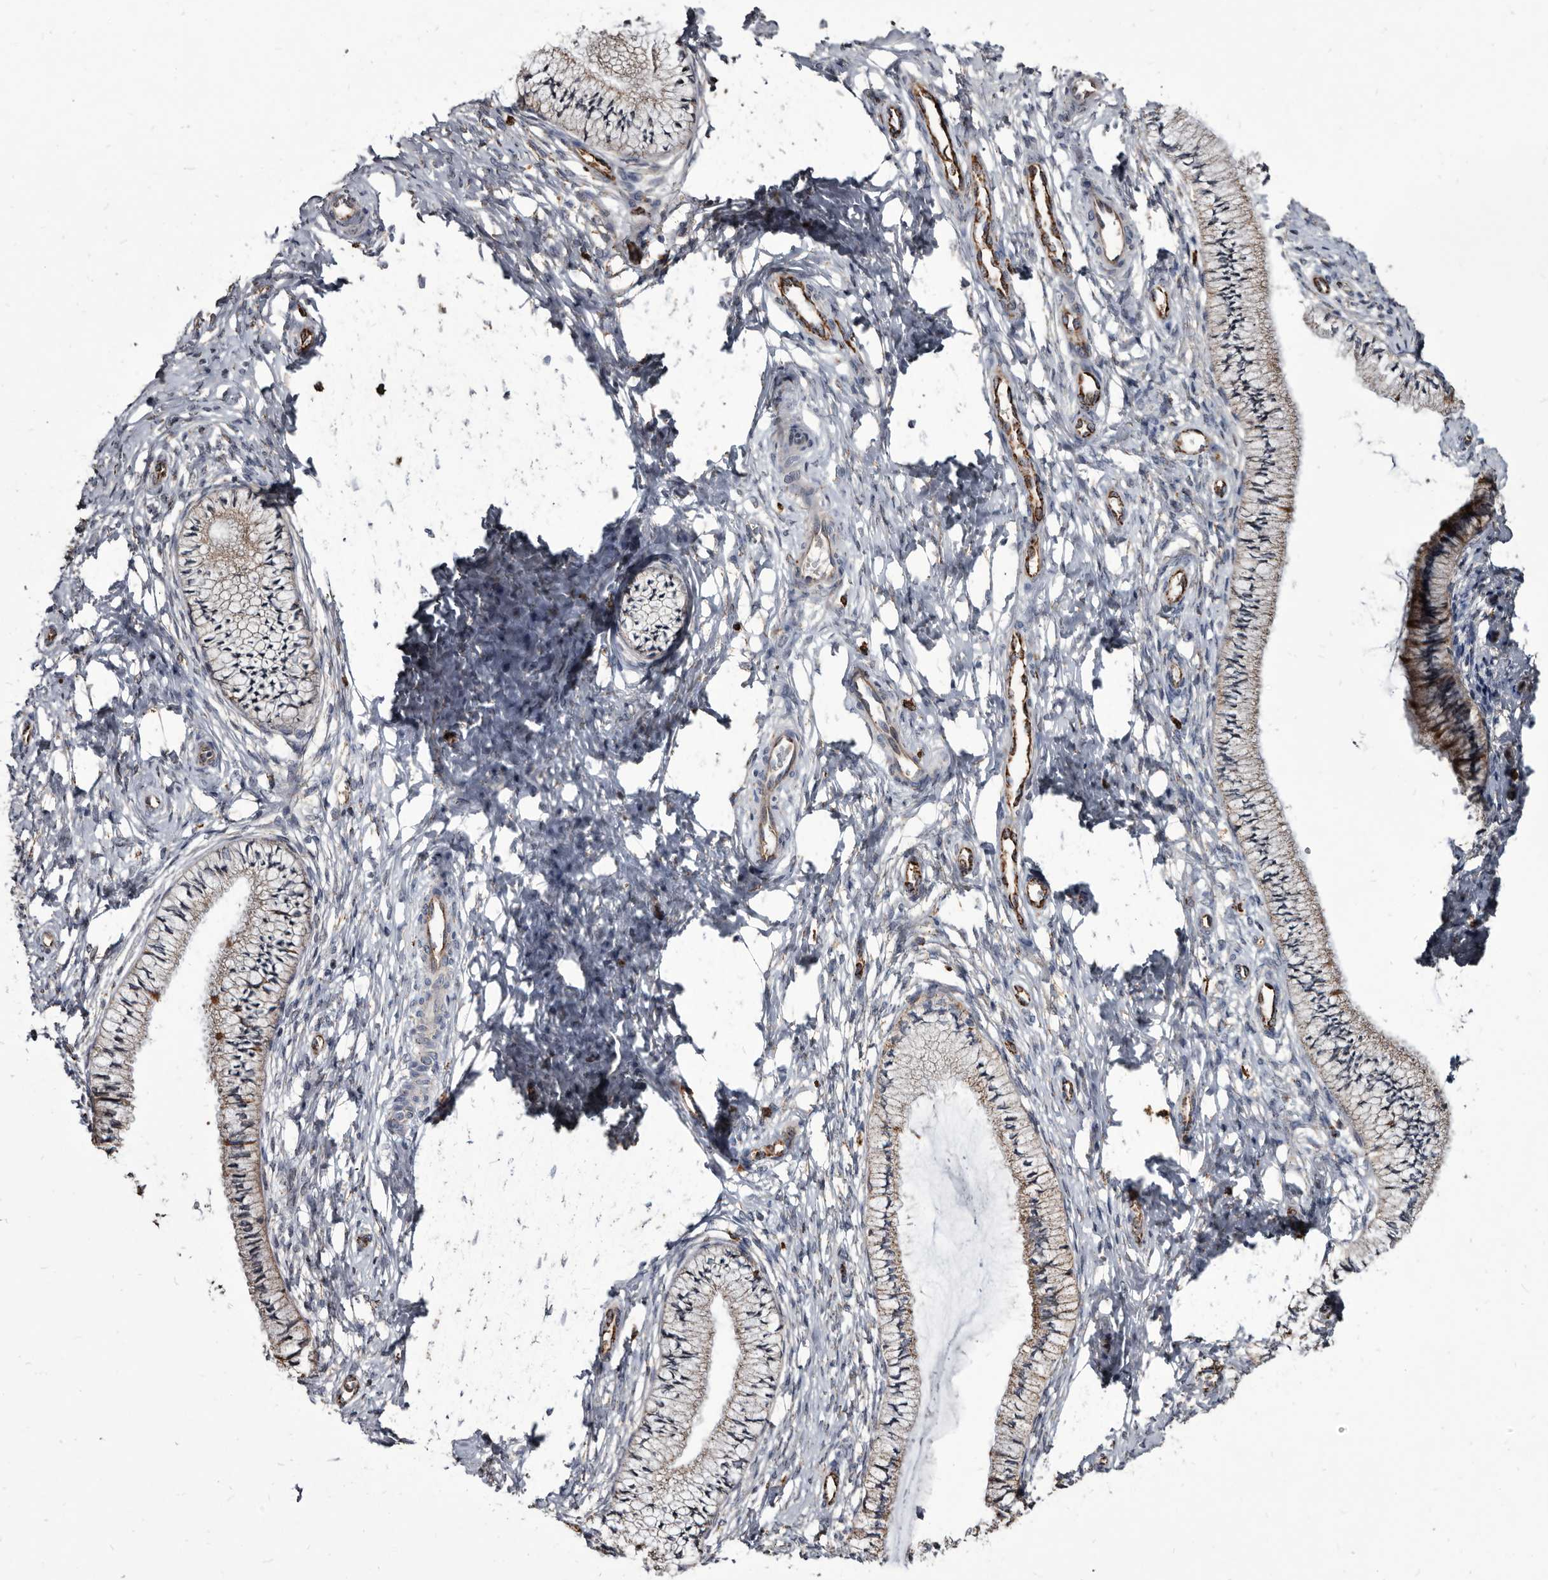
{"staining": {"intensity": "weak", "quantity": "25%-75%", "location": "cytoplasmic/membranous"}, "tissue": "cervix", "cell_type": "Glandular cells", "image_type": "normal", "snomed": [{"axis": "morphology", "description": "Normal tissue, NOS"}, {"axis": "topography", "description": "Cervix"}], "caption": "Weak cytoplasmic/membranous expression for a protein is seen in approximately 25%-75% of glandular cells of normal cervix using immunohistochemistry.", "gene": "CTSA", "patient": {"sex": "female", "age": 36}}